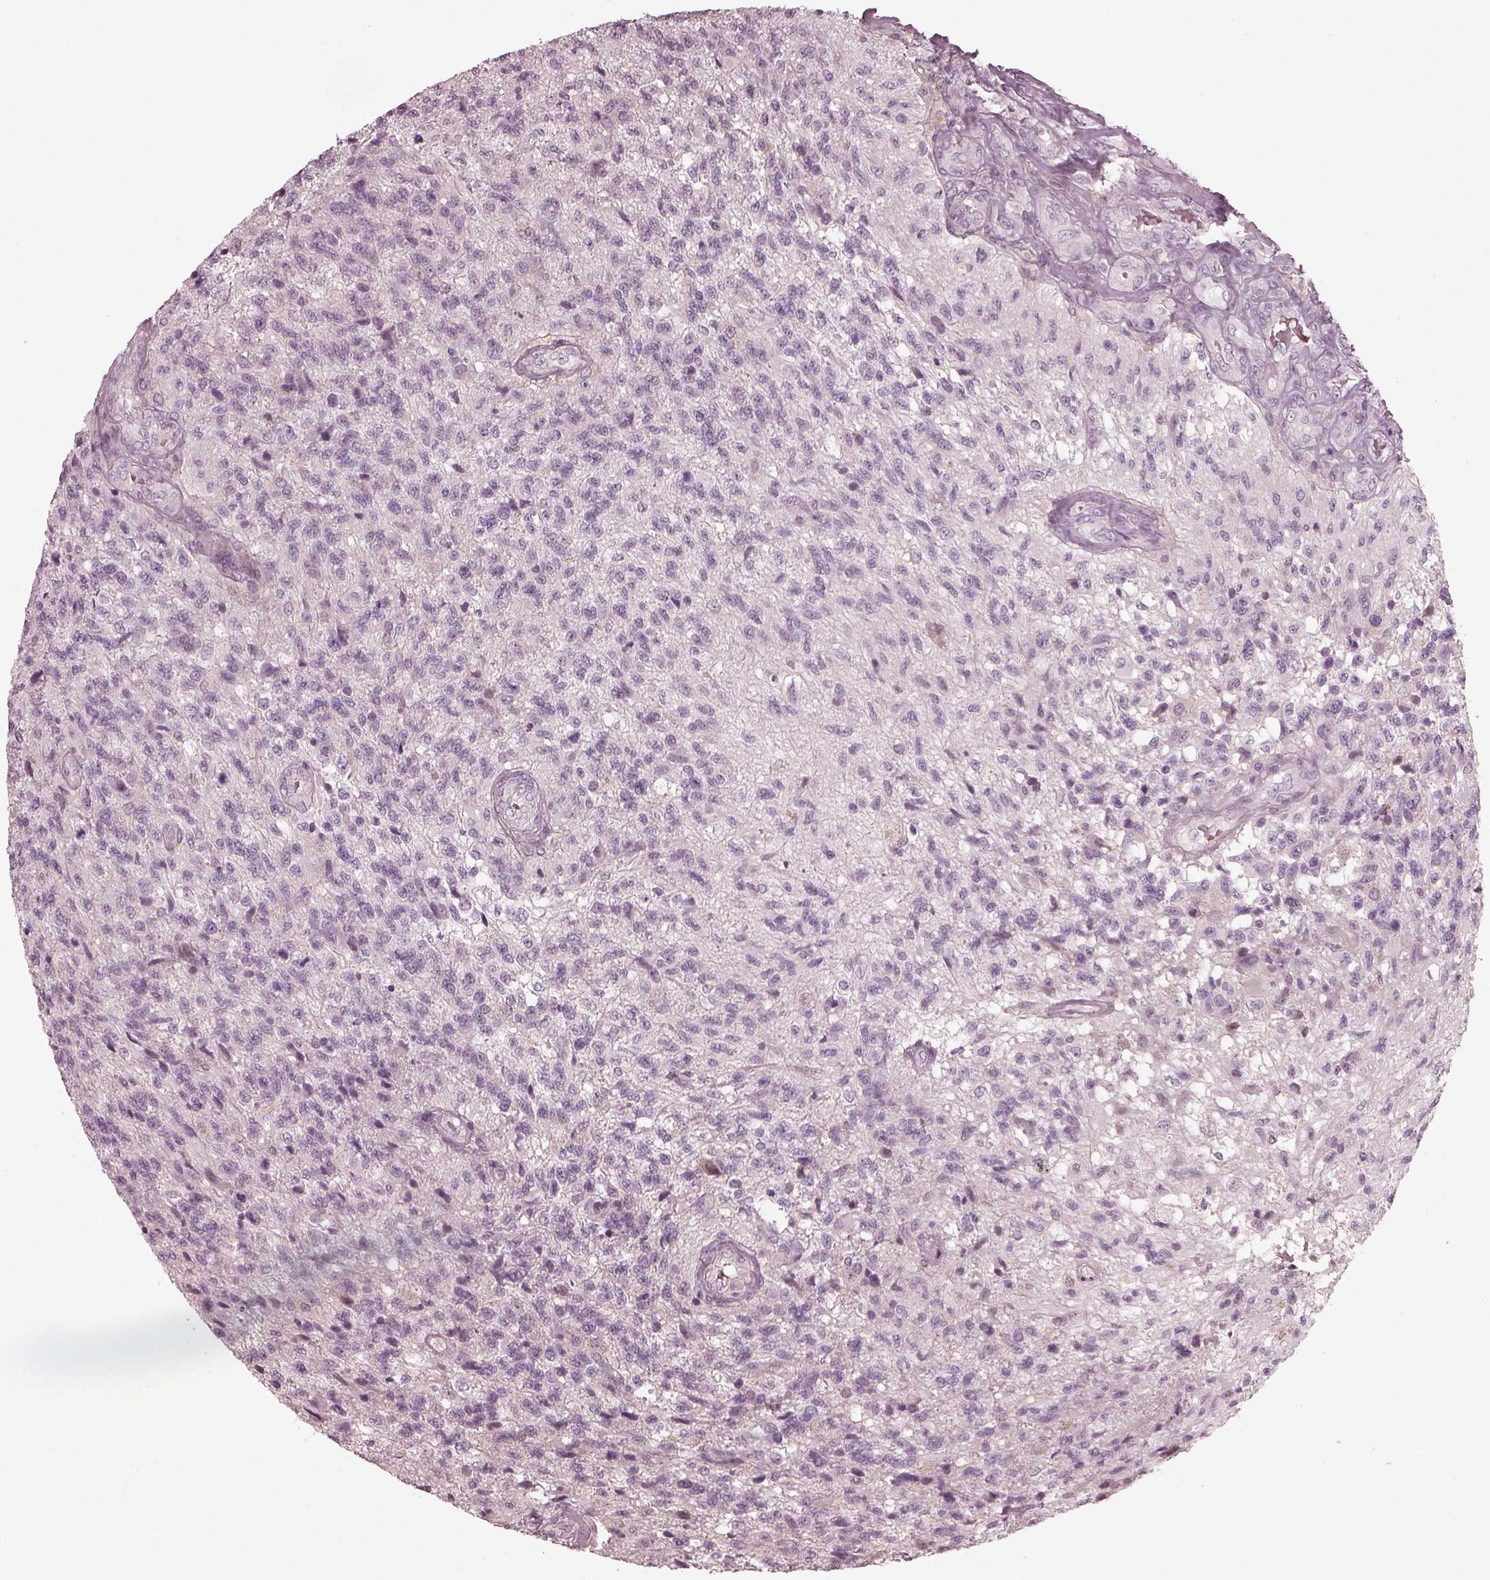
{"staining": {"intensity": "negative", "quantity": "none", "location": "none"}, "tissue": "glioma", "cell_type": "Tumor cells", "image_type": "cancer", "snomed": [{"axis": "morphology", "description": "Glioma, malignant, High grade"}, {"axis": "topography", "description": "Brain"}], "caption": "A photomicrograph of human glioma is negative for staining in tumor cells. (DAB immunohistochemistry, high magnification).", "gene": "CHIT1", "patient": {"sex": "male", "age": 56}}